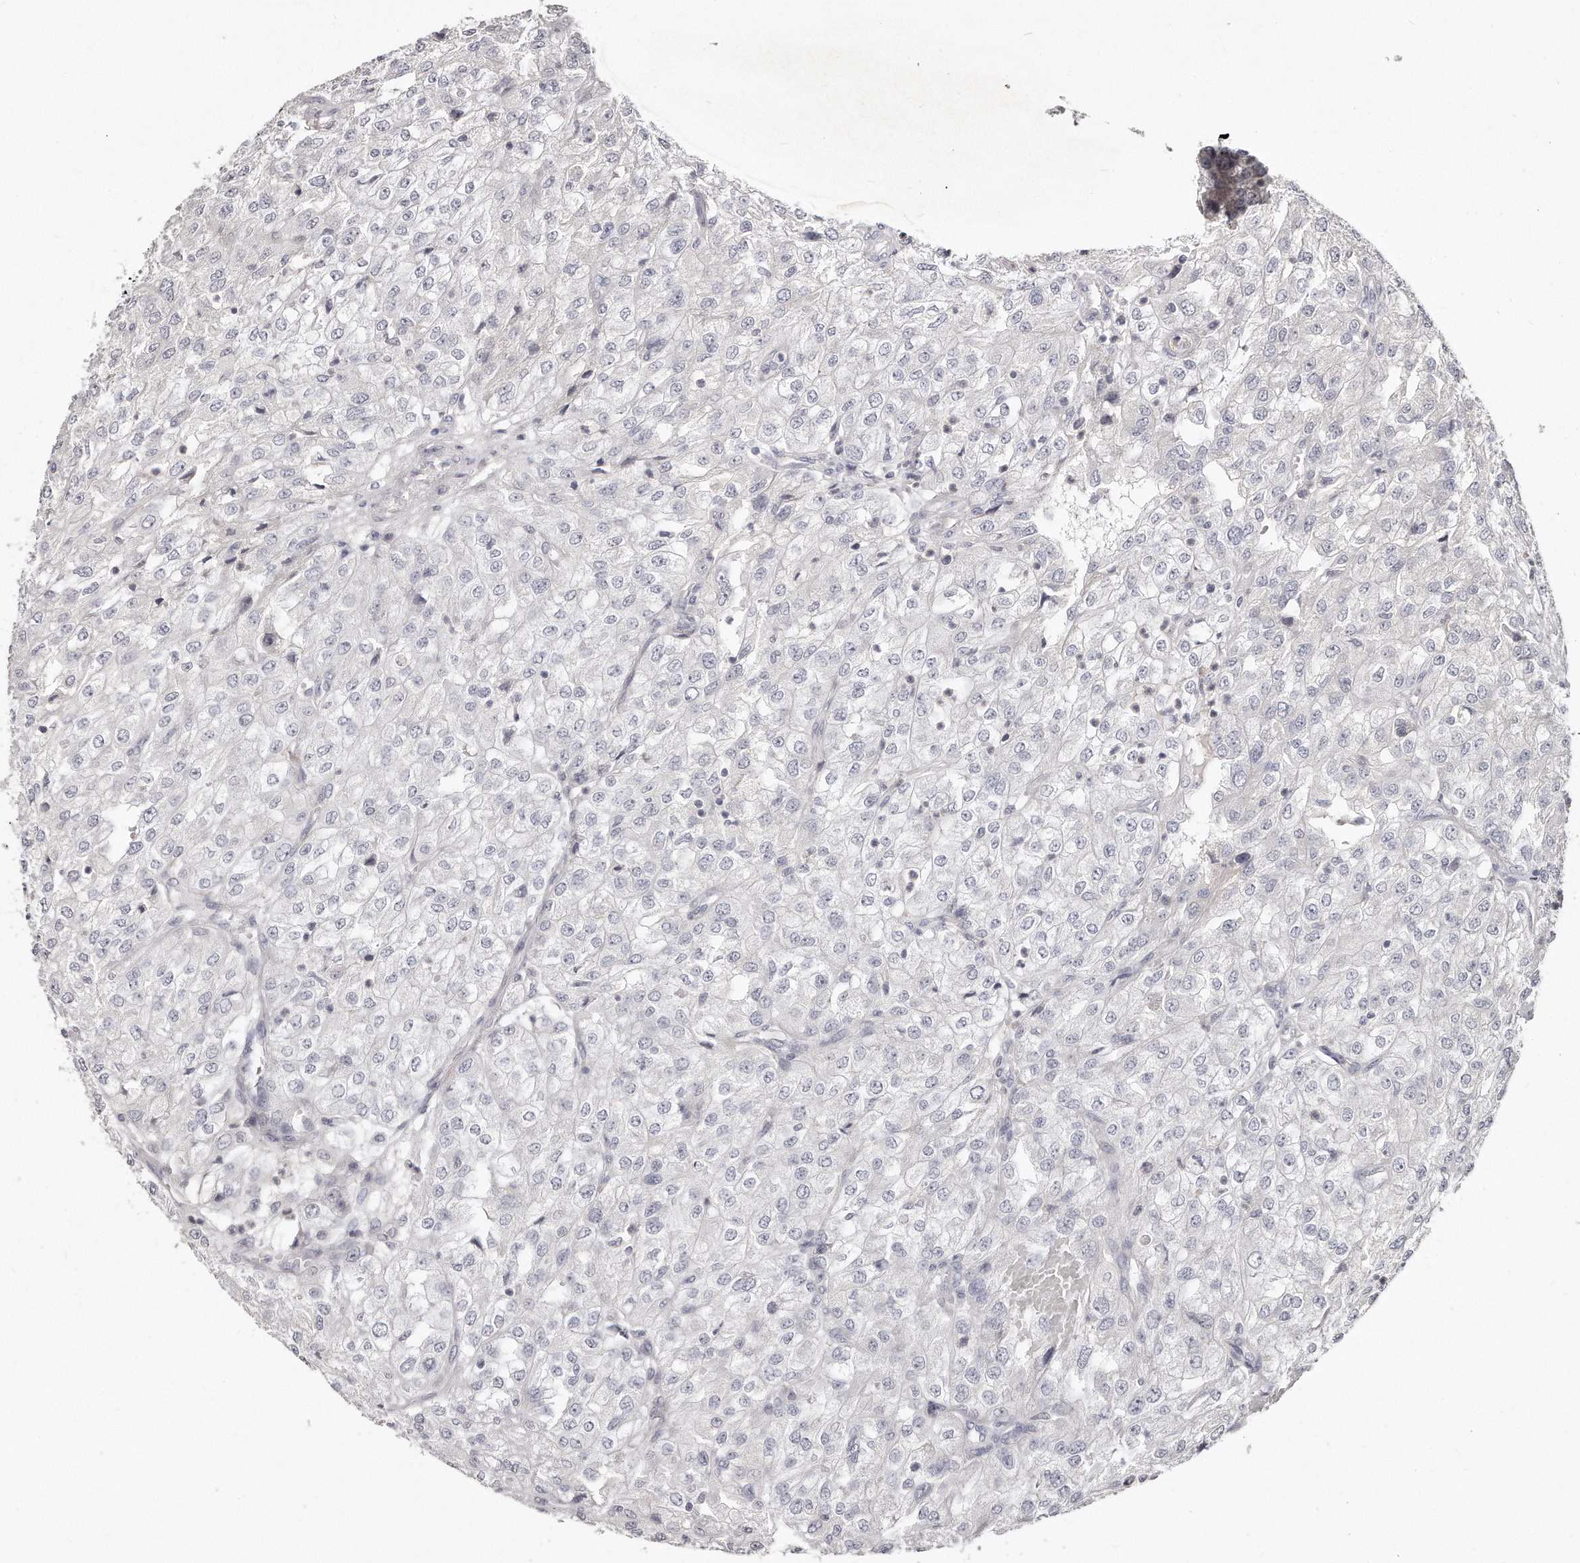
{"staining": {"intensity": "negative", "quantity": "none", "location": "none"}, "tissue": "renal cancer", "cell_type": "Tumor cells", "image_type": "cancer", "snomed": [{"axis": "morphology", "description": "Adenocarcinoma, NOS"}, {"axis": "topography", "description": "Kidney"}], "caption": "IHC of adenocarcinoma (renal) demonstrates no positivity in tumor cells. (DAB (3,3'-diaminobenzidine) immunohistochemistry (IHC) visualized using brightfield microscopy, high magnification).", "gene": "TTLL4", "patient": {"sex": "female", "age": 54}}